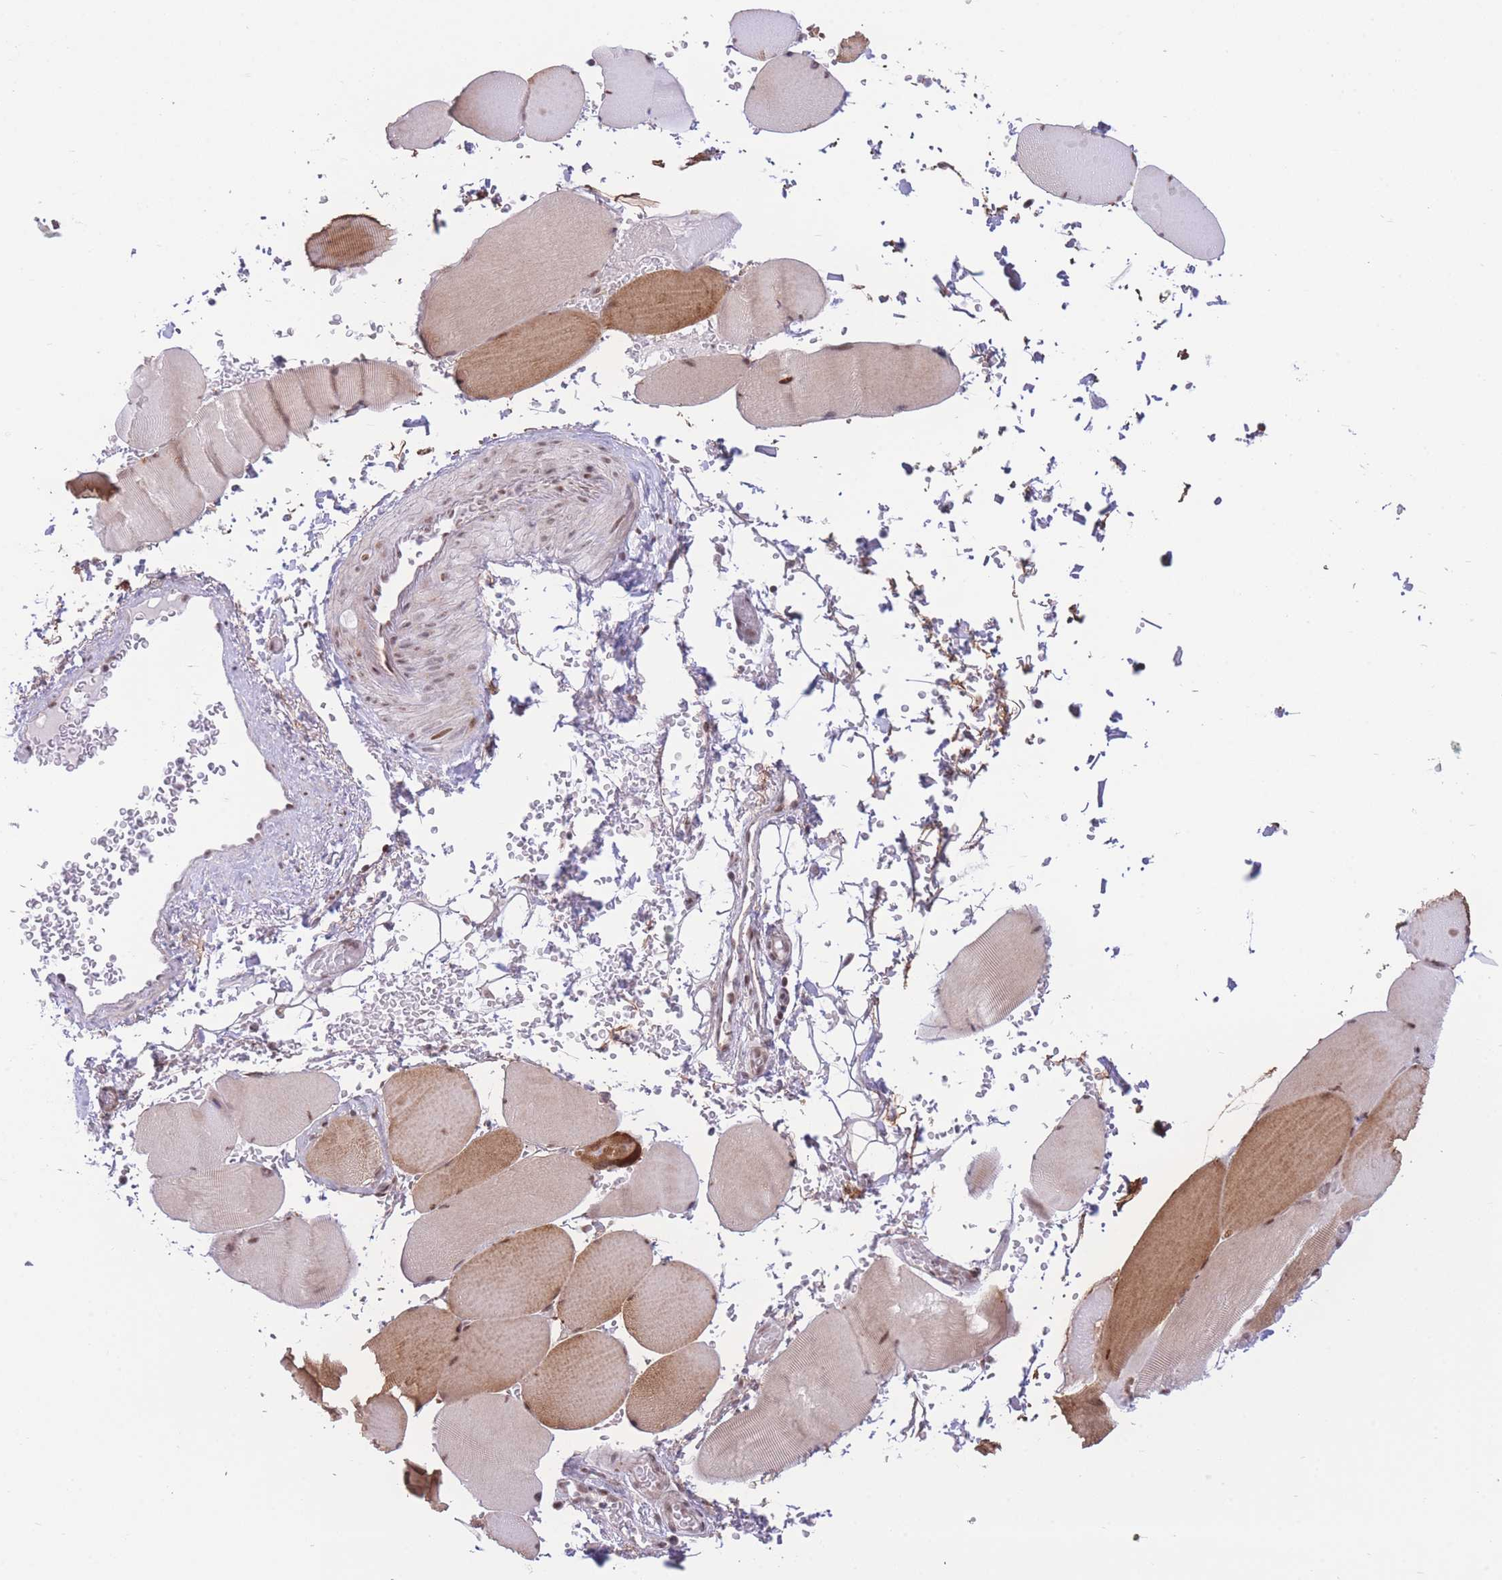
{"staining": {"intensity": "moderate", "quantity": "25%-75%", "location": "cytoplasmic/membranous,nuclear"}, "tissue": "skeletal muscle", "cell_type": "Myocytes", "image_type": "normal", "snomed": [{"axis": "morphology", "description": "Normal tissue, NOS"}, {"axis": "topography", "description": "Skeletal muscle"}, {"axis": "topography", "description": "Head-Neck"}], "caption": "High-magnification brightfield microscopy of unremarkable skeletal muscle stained with DAB (brown) and counterstained with hematoxylin (blue). myocytes exhibit moderate cytoplasmic/membranous,nuclear staining is present in approximately25%-75% of cells.", "gene": "PCIF1", "patient": {"sex": "male", "age": 66}}